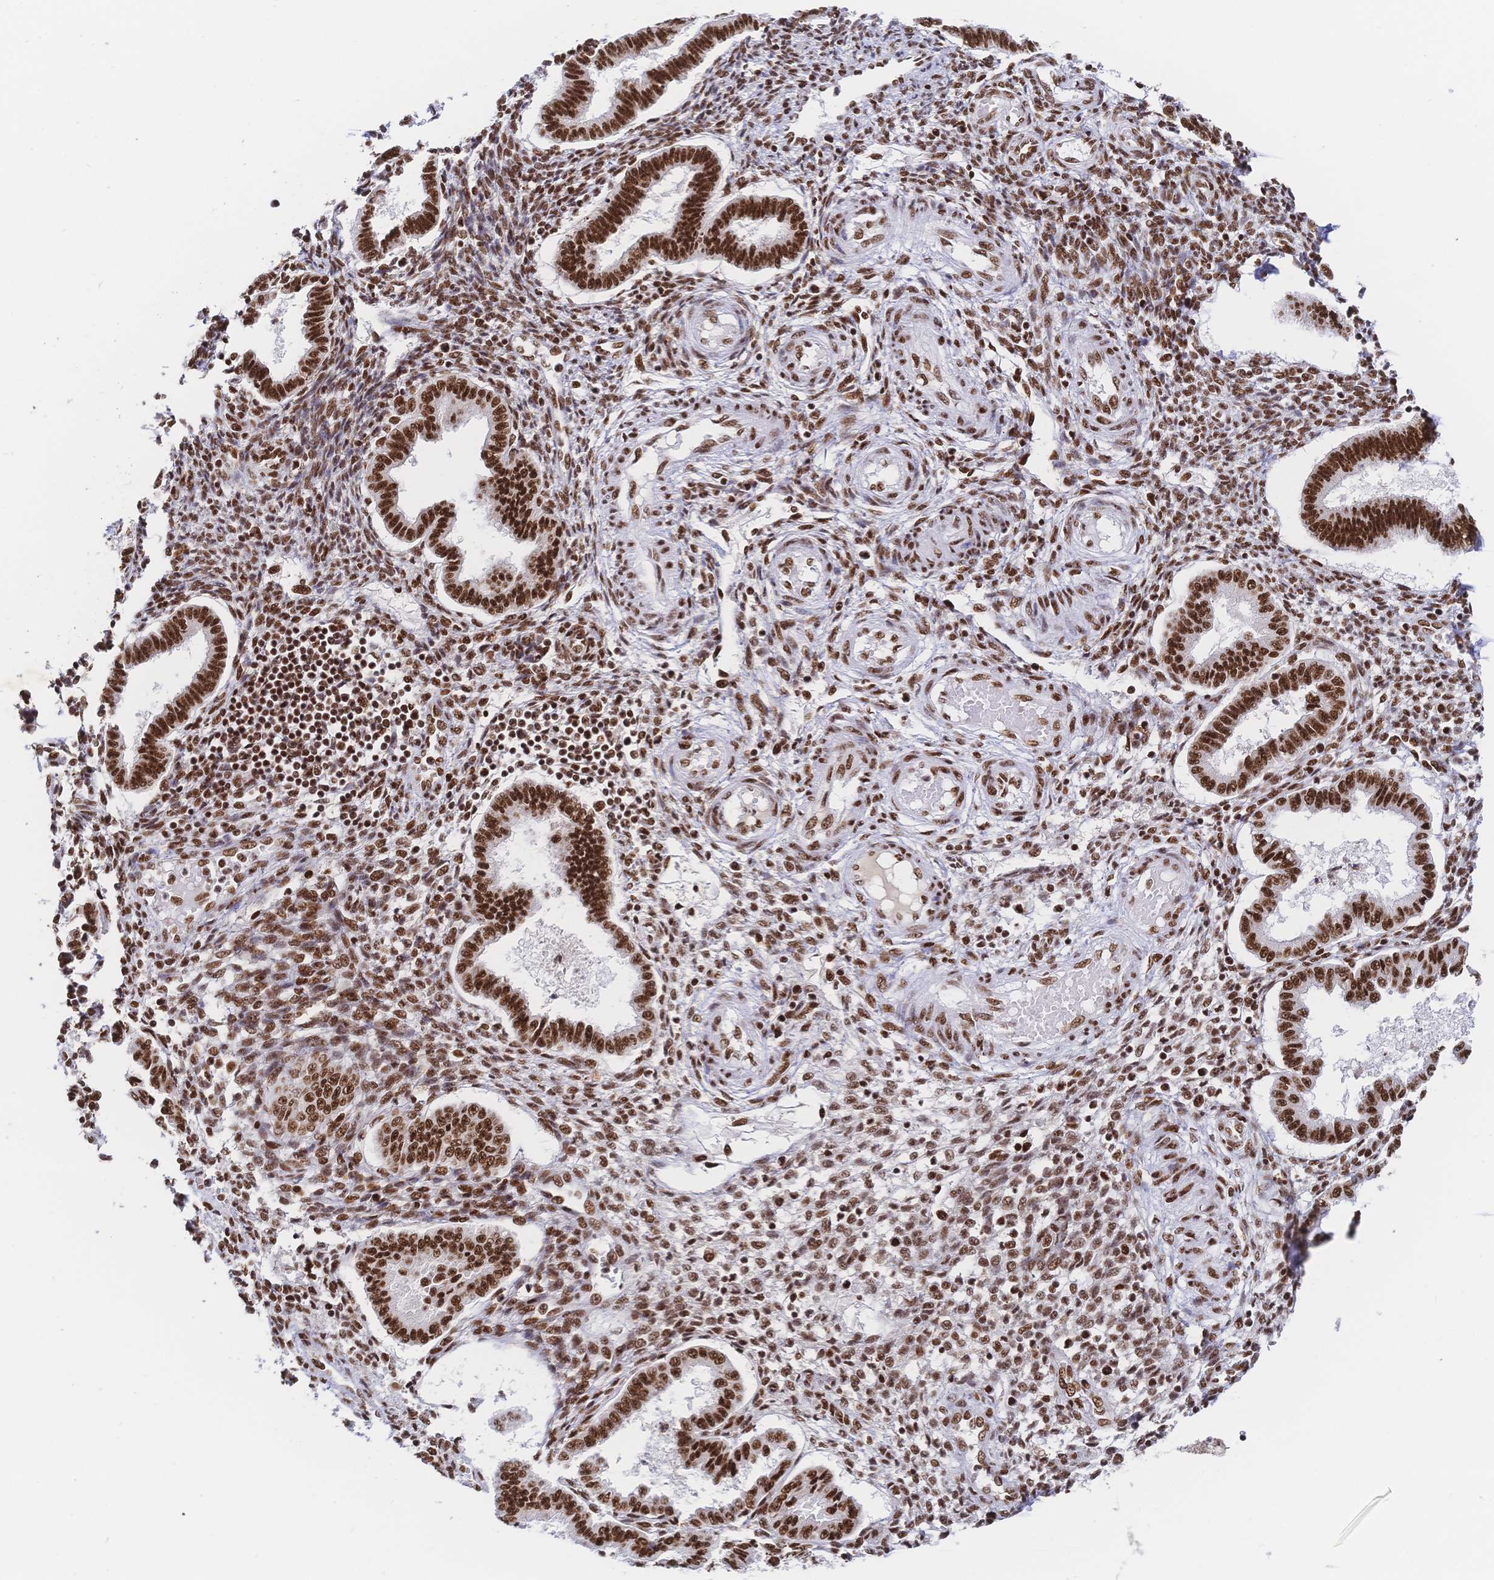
{"staining": {"intensity": "strong", "quantity": ">75%", "location": "nuclear"}, "tissue": "endometrium", "cell_type": "Cells in endometrial stroma", "image_type": "normal", "snomed": [{"axis": "morphology", "description": "Normal tissue, NOS"}, {"axis": "topography", "description": "Endometrium"}], "caption": "Immunohistochemical staining of benign human endometrium exhibits high levels of strong nuclear expression in about >75% of cells in endometrial stroma. (IHC, brightfield microscopy, high magnification).", "gene": "SRSF1", "patient": {"sex": "female", "age": 24}}